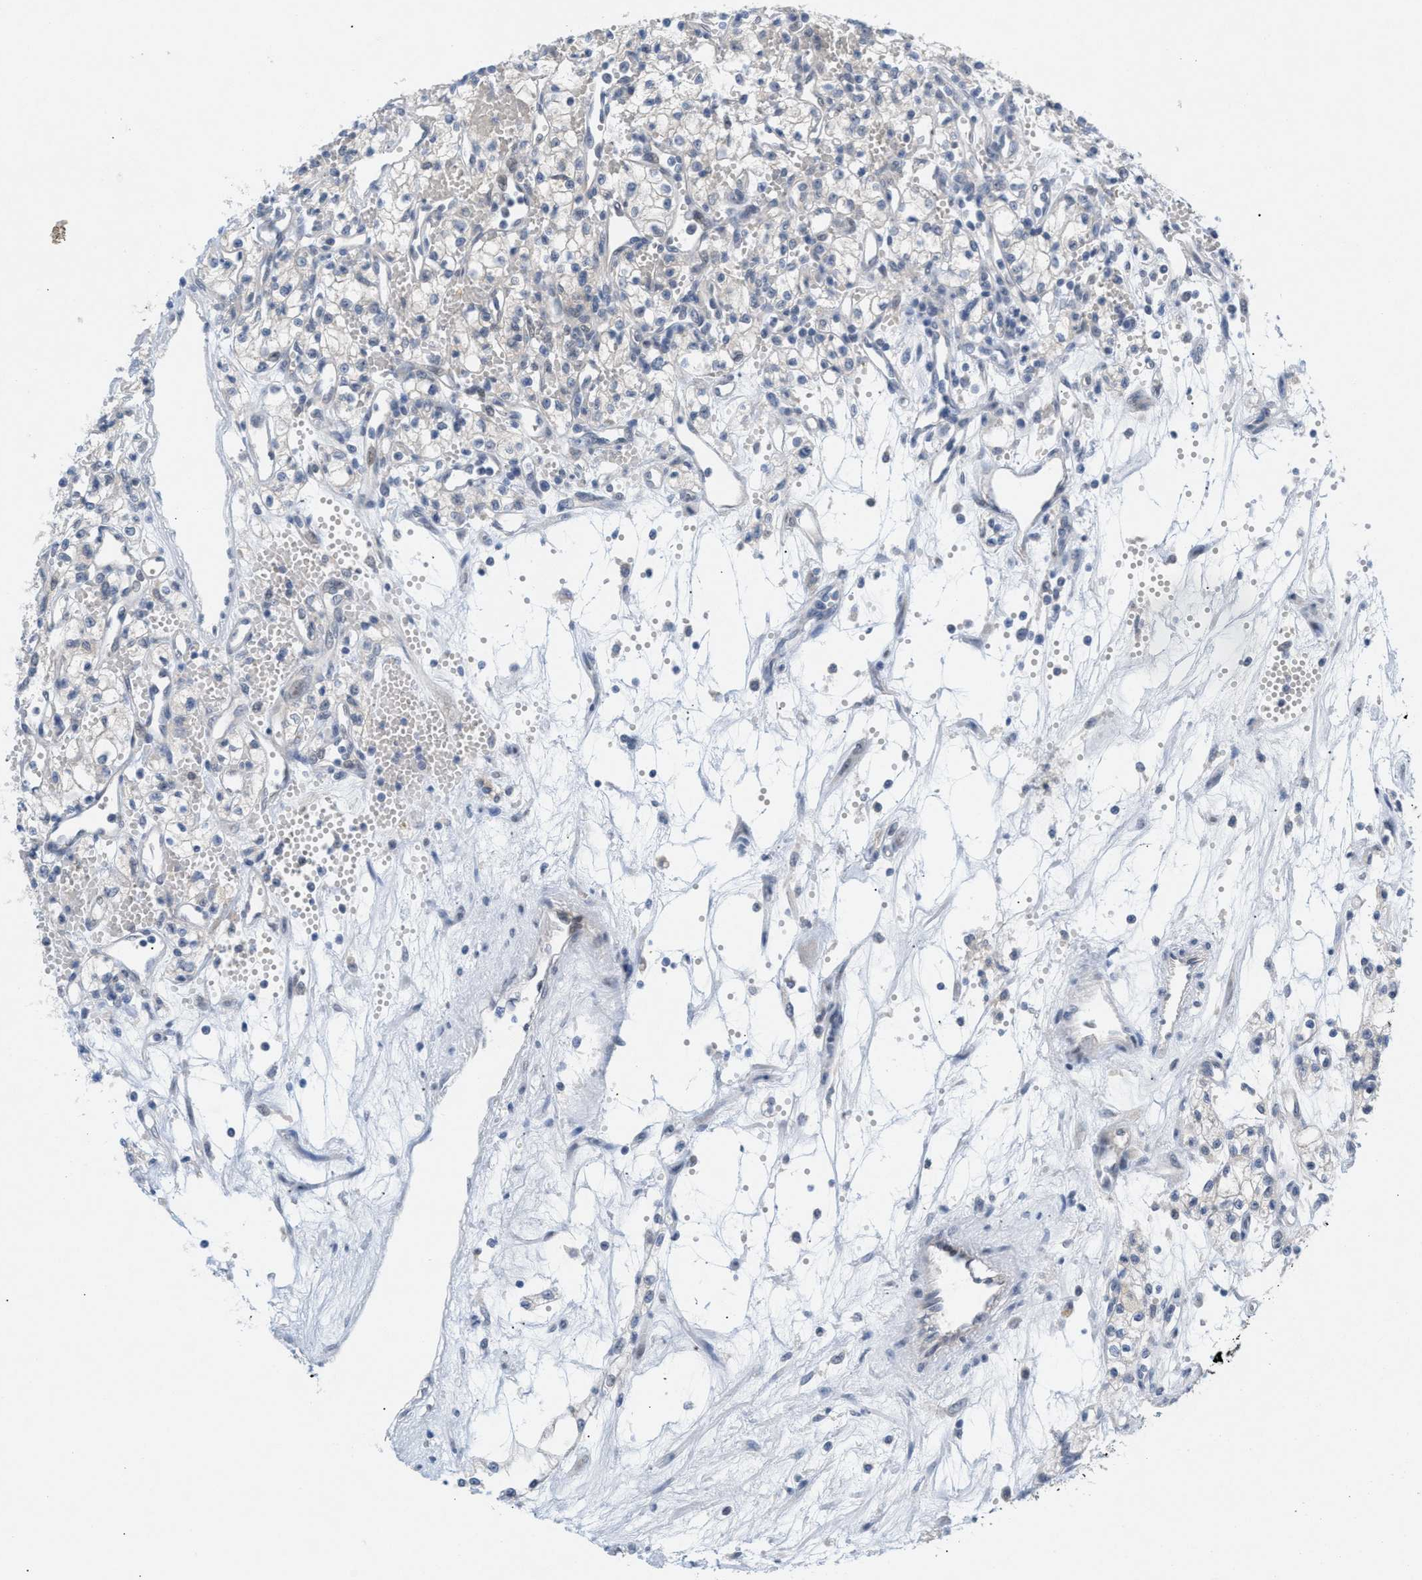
{"staining": {"intensity": "negative", "quantity": "none", "location": "none"}, "tissue": "renal cancer", "cell_type": "Tumor cells", "image_type": "cancer", "snomed": [{"axis": "morphology", "description": "Adenocarcinoma, NOS"}, {"axis": "topography", "description": "Kidney"}], "caption": "High magnification brightfield microscopy of renal cancer stained with DAB (brown) and counterstained with hematoxylin (blue): tumor cells show no significant positivity. (DAB immunohistochemistry (IHC) with hematoxylin counter stain).", "gene": "WIPI2", "patient": {"sex": "male", "age": 59}}